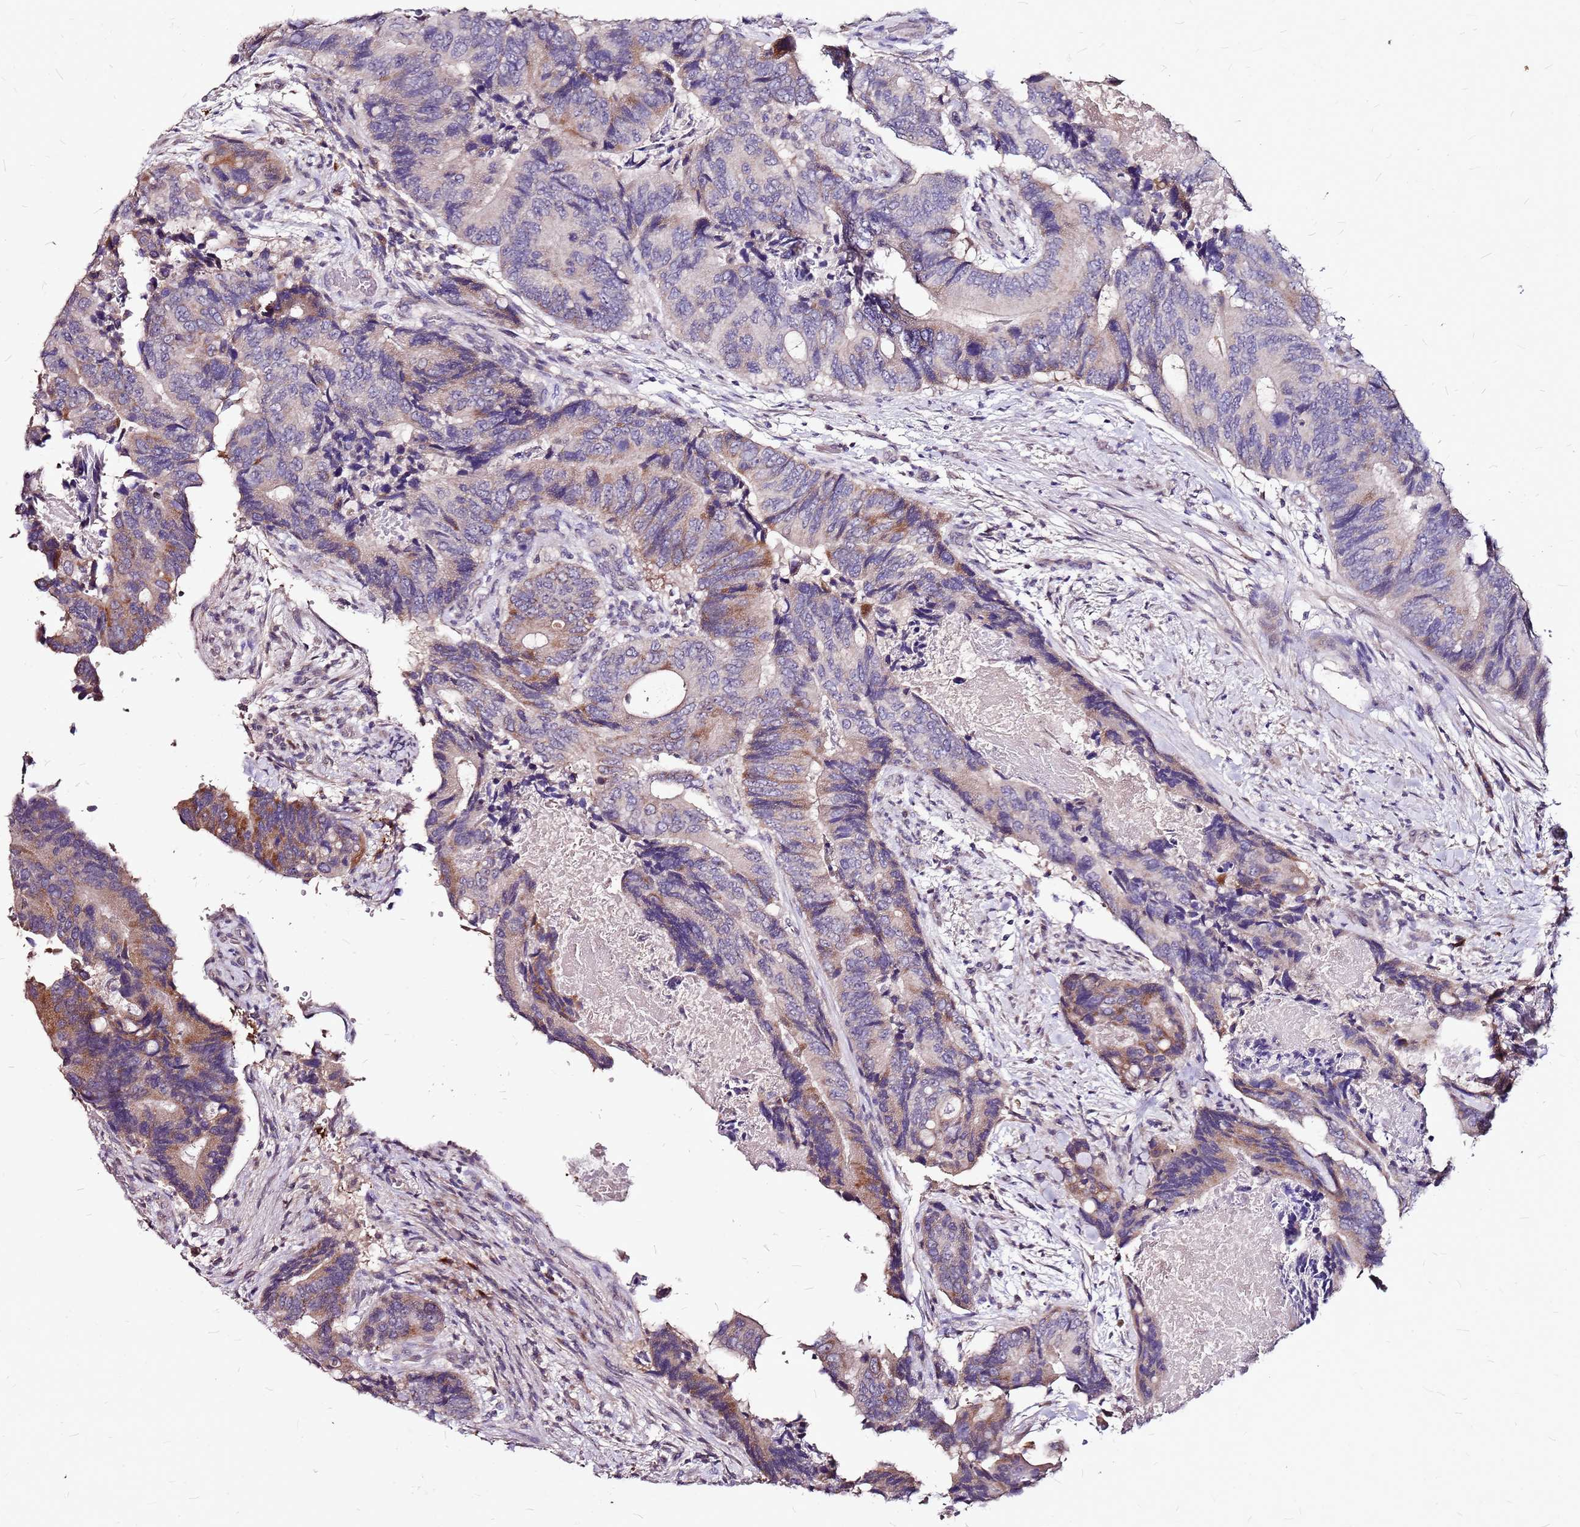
{"staining": {"intensity": "moderate", "quantity": "<25%", "location": "cytoplasmic/membranous"}, "tissue": "colorectal cancer", "cell_type": "Tumor cells", "image_type": "cancer", "snomed": [{"axis": "morphology", "description": "Adenocarcinoma, NOS"}, {"axis": "topography", "description": "Colon"}], "caption": "Colorectal adenocarcinoma tissue demonstrates moderate cytoplasmic/membranous staining in about <25% of tumor cells", "gene": "DCDC2C", "patient": {"sex": "male", "age": 84}}